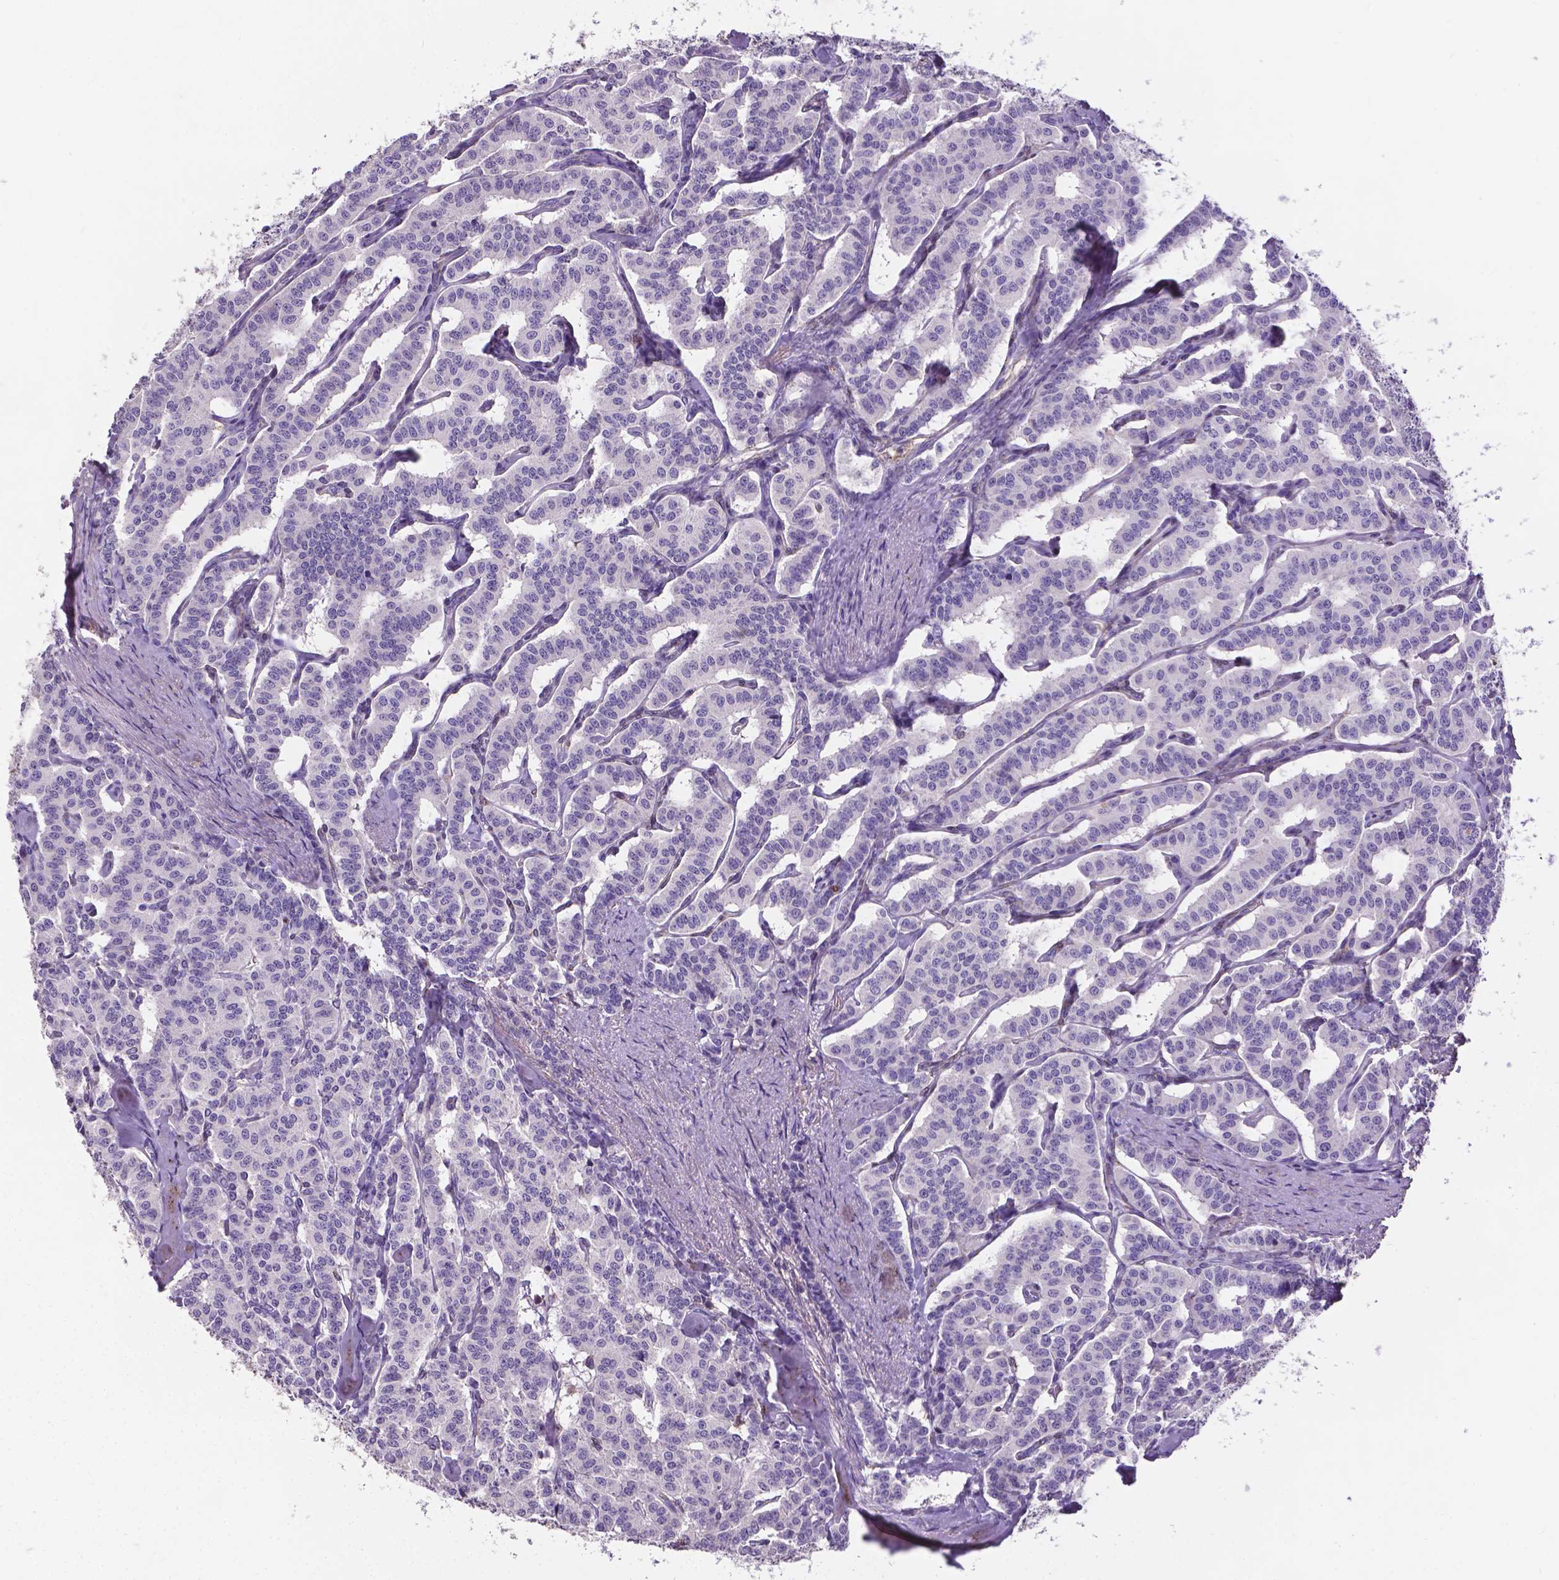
{"staining": {"intensity": "negative", "quantity": "none", "location": "none"}, "tissue": "carcinoid", "cell_type": "Tumor cells", "image_type": "cancer", "snomed": [{"axis": "morphology", "description": "Carcinoid, malignant, NOS"}, {"axis": "topography", "description": "Lung"}], "caption": "Immunohistochemistry image of human carcinoid stained for a protein (brown), which demonstrates no staining in tumor cells.", "gene": "APOE", "patient": {"sex": "female", "age": 46}}